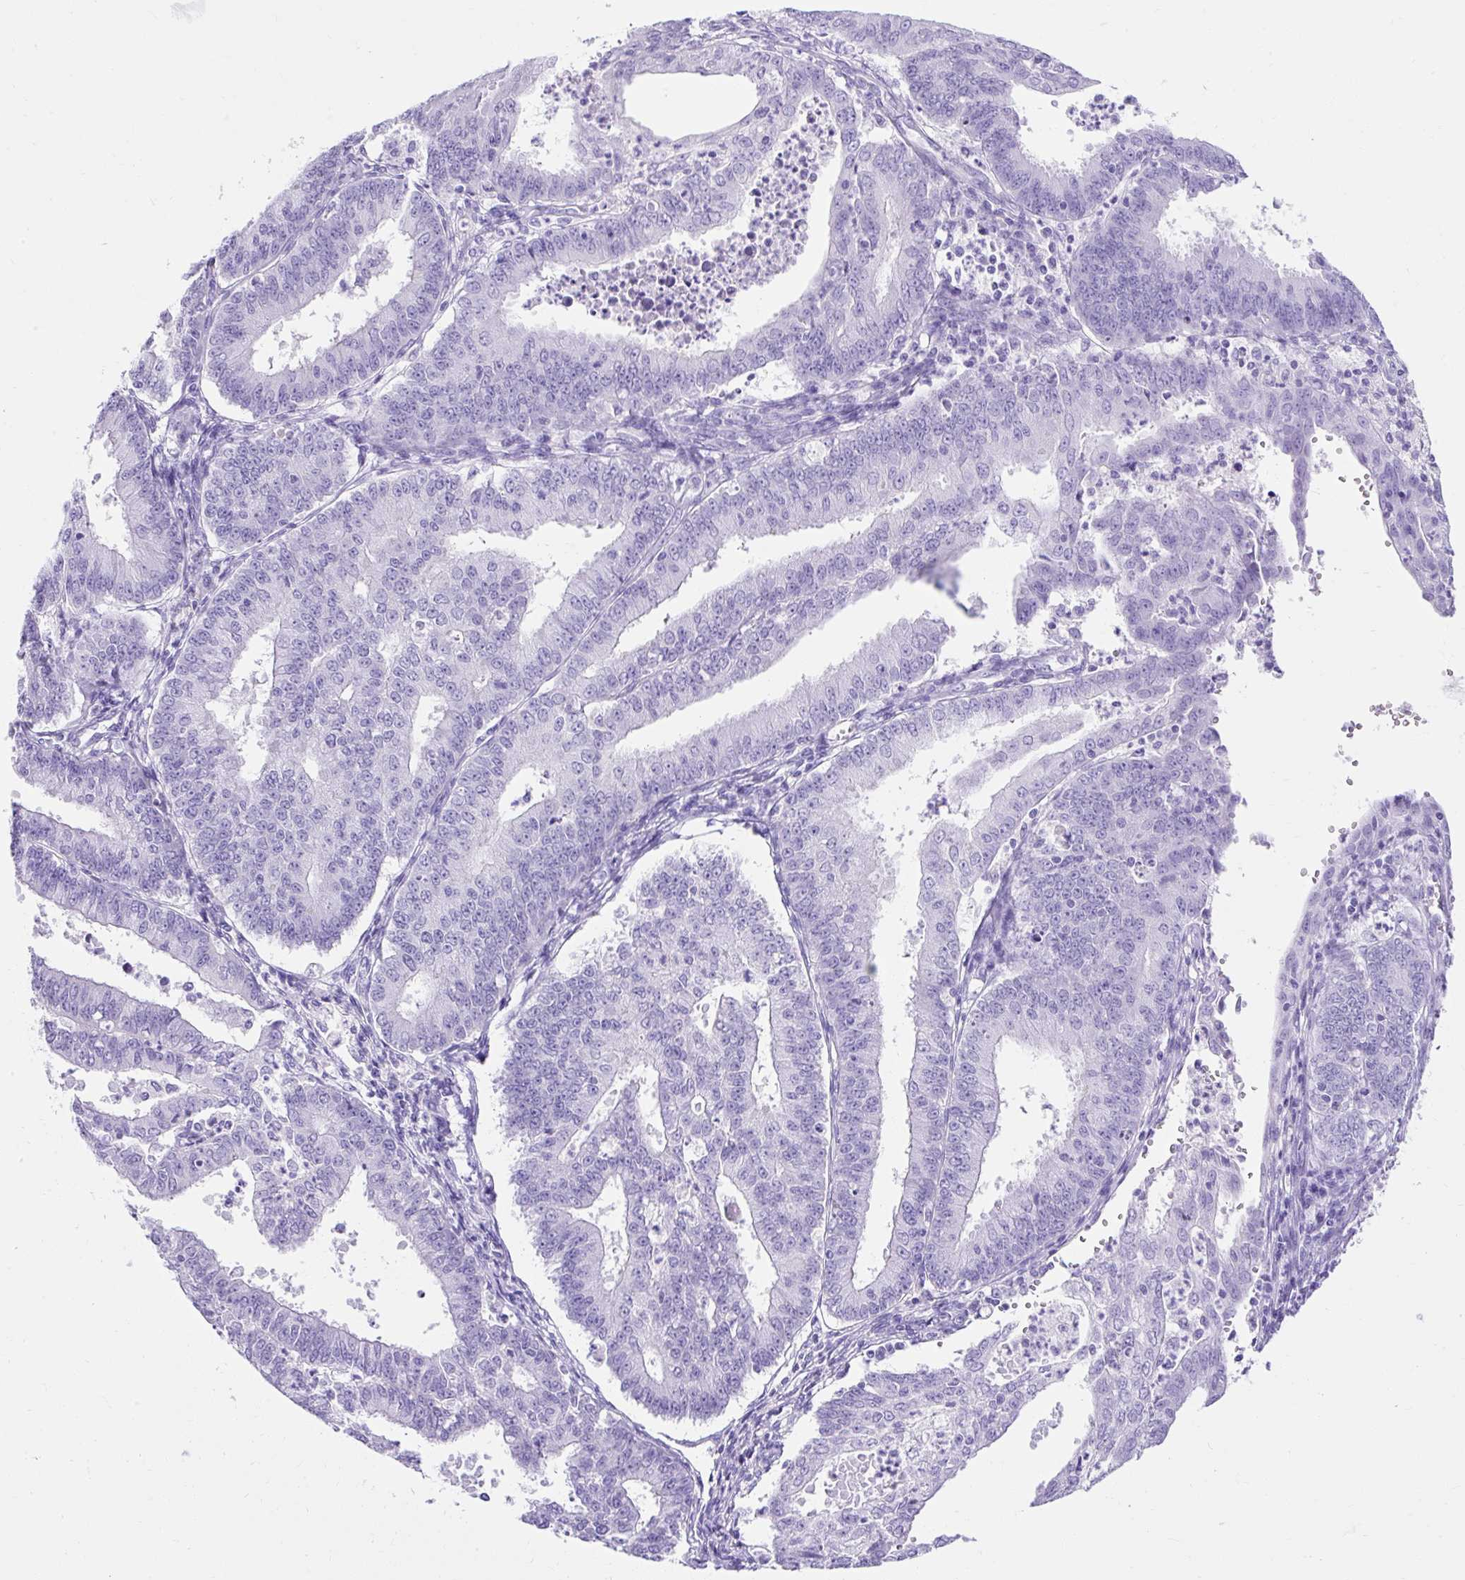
{"staining": {"intensity": "negative", "quantity": "none", "location": "none"}, "tissue": "endometrial cancer", "cell_type": "Tumor cells", "image_type": "cancer", "snomed": [{"axis": "morphology", "description": "Adenocarcinoma, NOS"}, {"axis": "topography", "description": "Endometrium"}], "caption": "Immunohistochemical staining of human adenocarcinoma (endometrial) exhibits no significant staining in tumor cells.", "gene": "KRT12", "patient": {"sex": "female", "age": 73}}